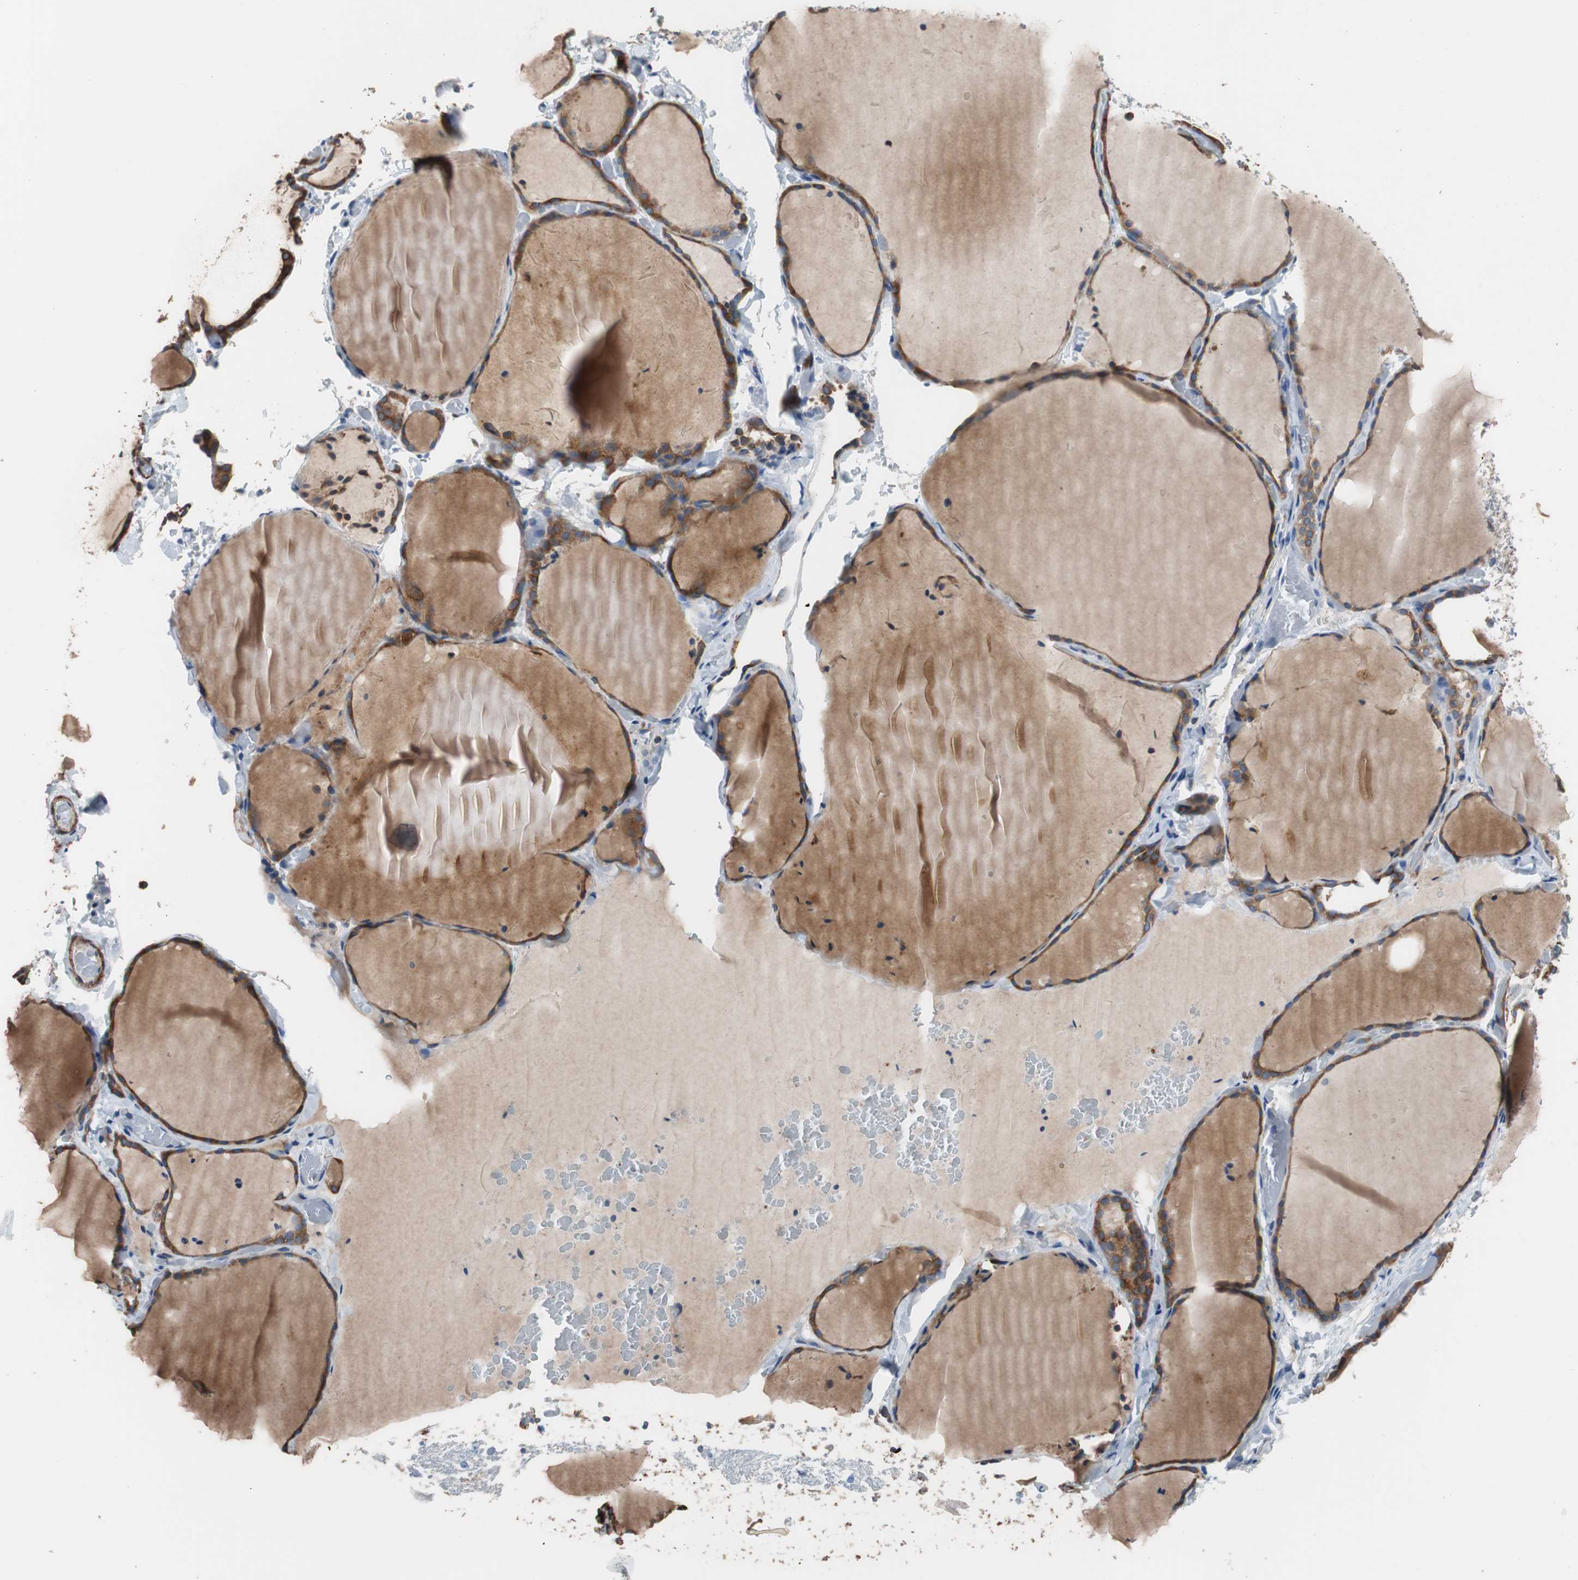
{"staining": {"intensity": "strong", "quantity": ">75%", "location": "cytoplasmic/membranous"}, "tissue": "thyroid gland", "cell_type": "Glandular cells", "image_type": "normal", "snomed": [{"axis": "morphology", "description": "Normal tissue, NOS"}, {"axis": "topography", "description": "Thyroid gland"}], "caption": "Immunohistochemical staining of unremarkable human thyroid gland demonstrates >75% levels of strong cytoplasmic/membranous protein expression in approximately >75% of glandular cells.", "gene": "PBXIP1", "patient": {"sex": "female", "age": 22}}